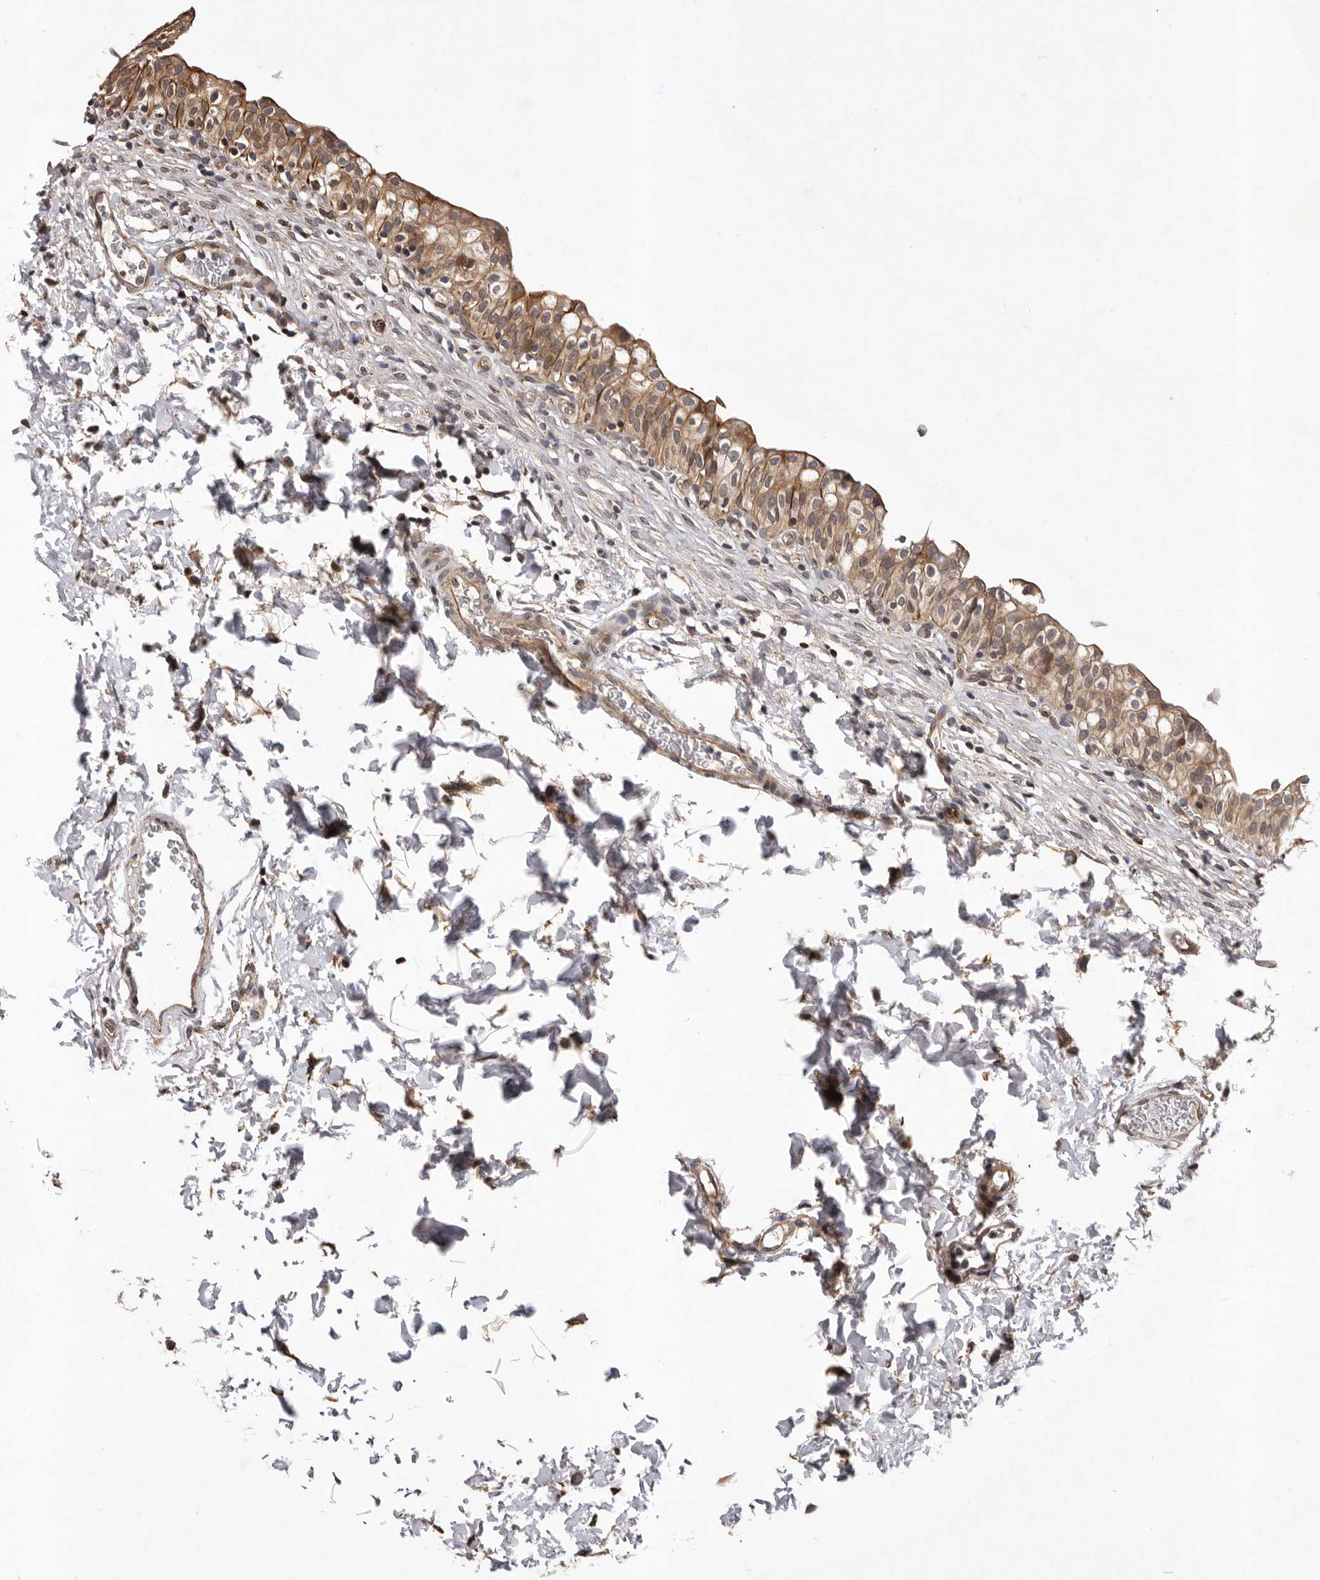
{"staining": {"intensity": "moderate", "quantity": ">75%", "location": "cytoplasmic/membranous,nuclear"}, "tissue": "urinary bladder", "cell_type": "Urothelial cells", "image_type": "normal", "snomed": [{"axis": "morphology", "description": "Normal tissue, NOS"}, {"axis": "topography", "description": "Urinary bladder"}], "caption": "High-magnification brightfield microscopy of unremarkable urinary bladder stained with DAB (brown) and counterstained with hematoxylin (blue). urothelial cells exhibit moderate cytoplasmic/membranous,nuclear expression is appreciated in about>75% of cells.", "gene": "GADD45B", "patient": {"sex": "male", "age": 55}}